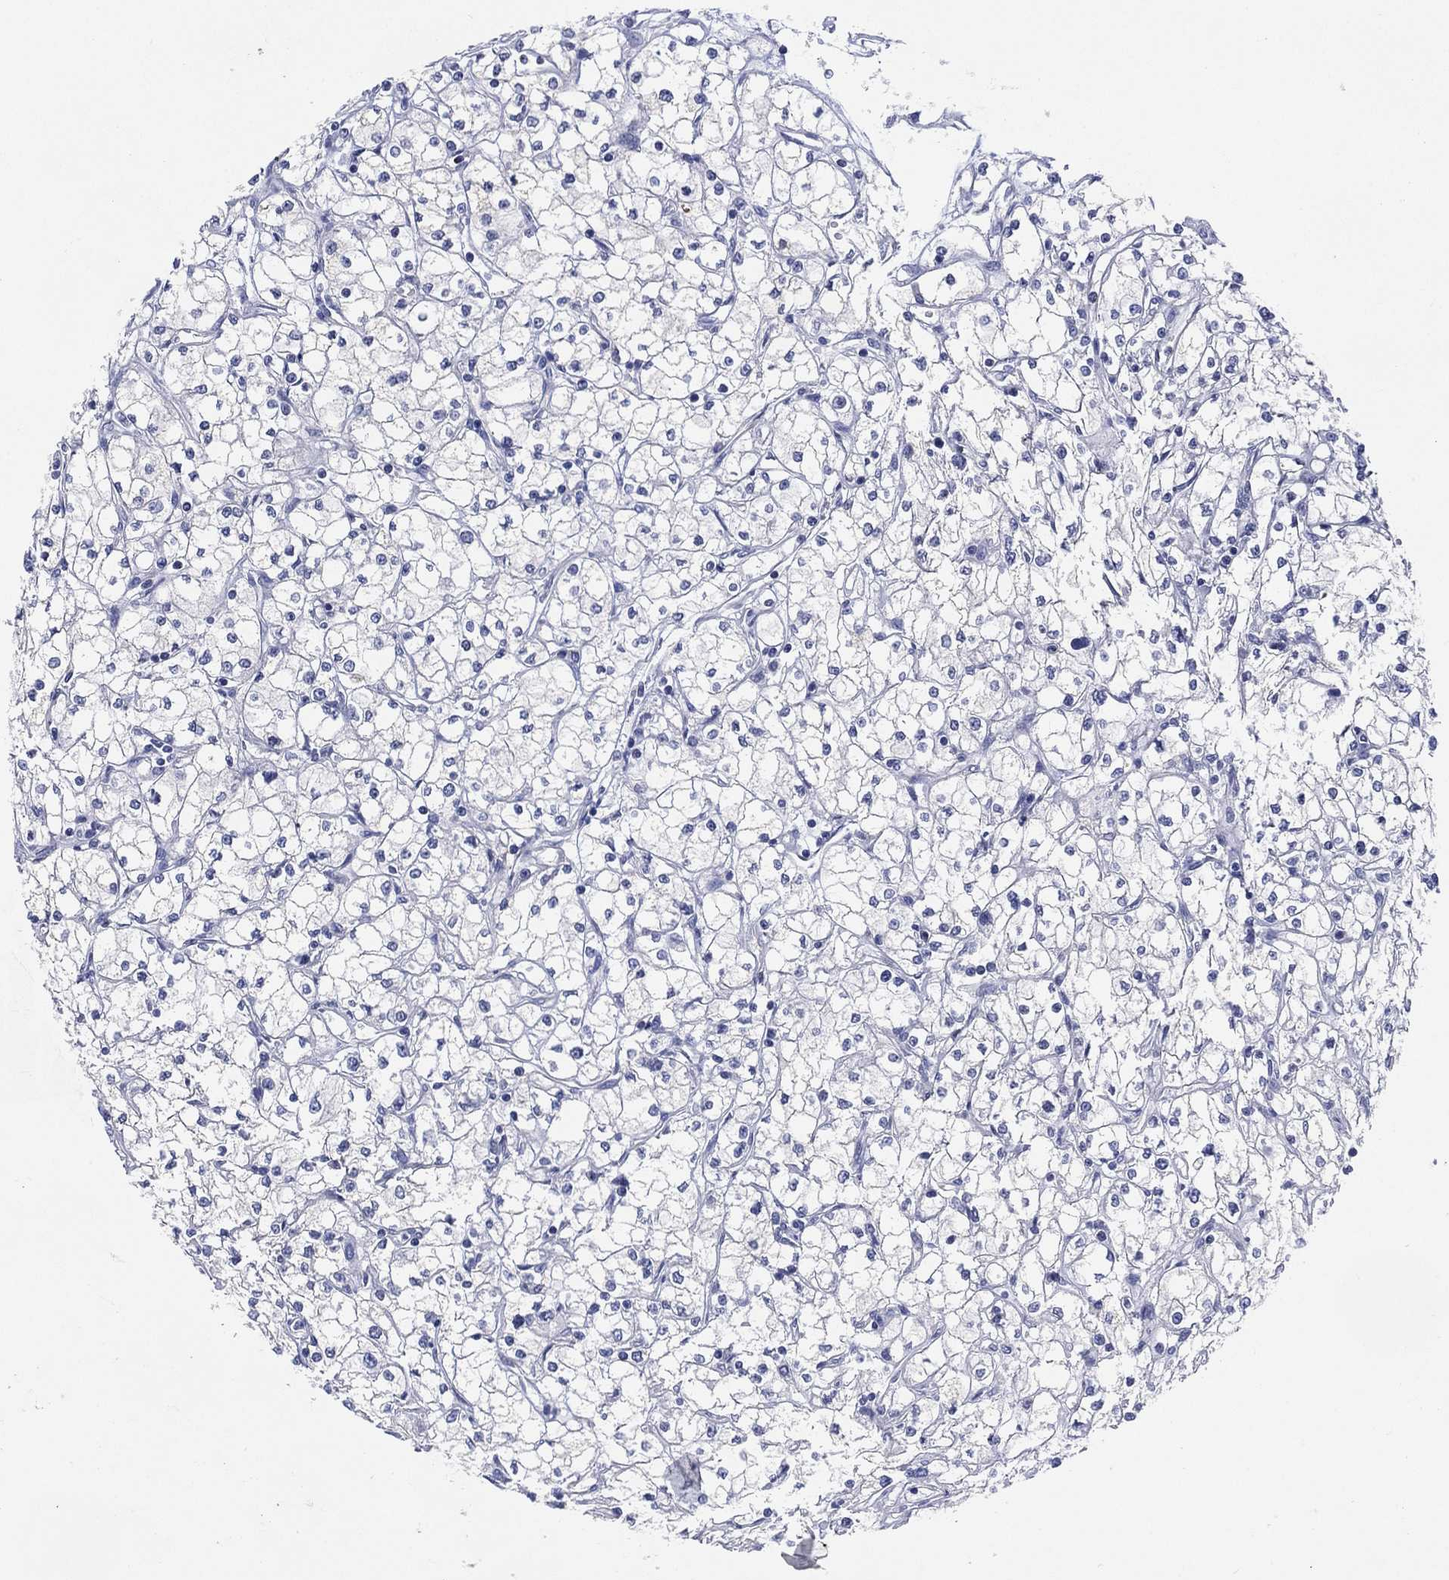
{"staining": {"intensity": "negative", "quantity": "none", "location": "none"}, "tissue": "renal cancer", "cell_type": "Tumor cells", "image_type": "cancer", "snomed": [{"axis": "morphology", "description": "Adenocarcinoma, NOS"}, {"axis": "topography", "description": "Kidney"}], "caption": "Immunohistochemistry of renal cancer shows no positivity in tumor cells.", "gene": "CHRNA3", "patient": {"sex": "male", "age": 67}}